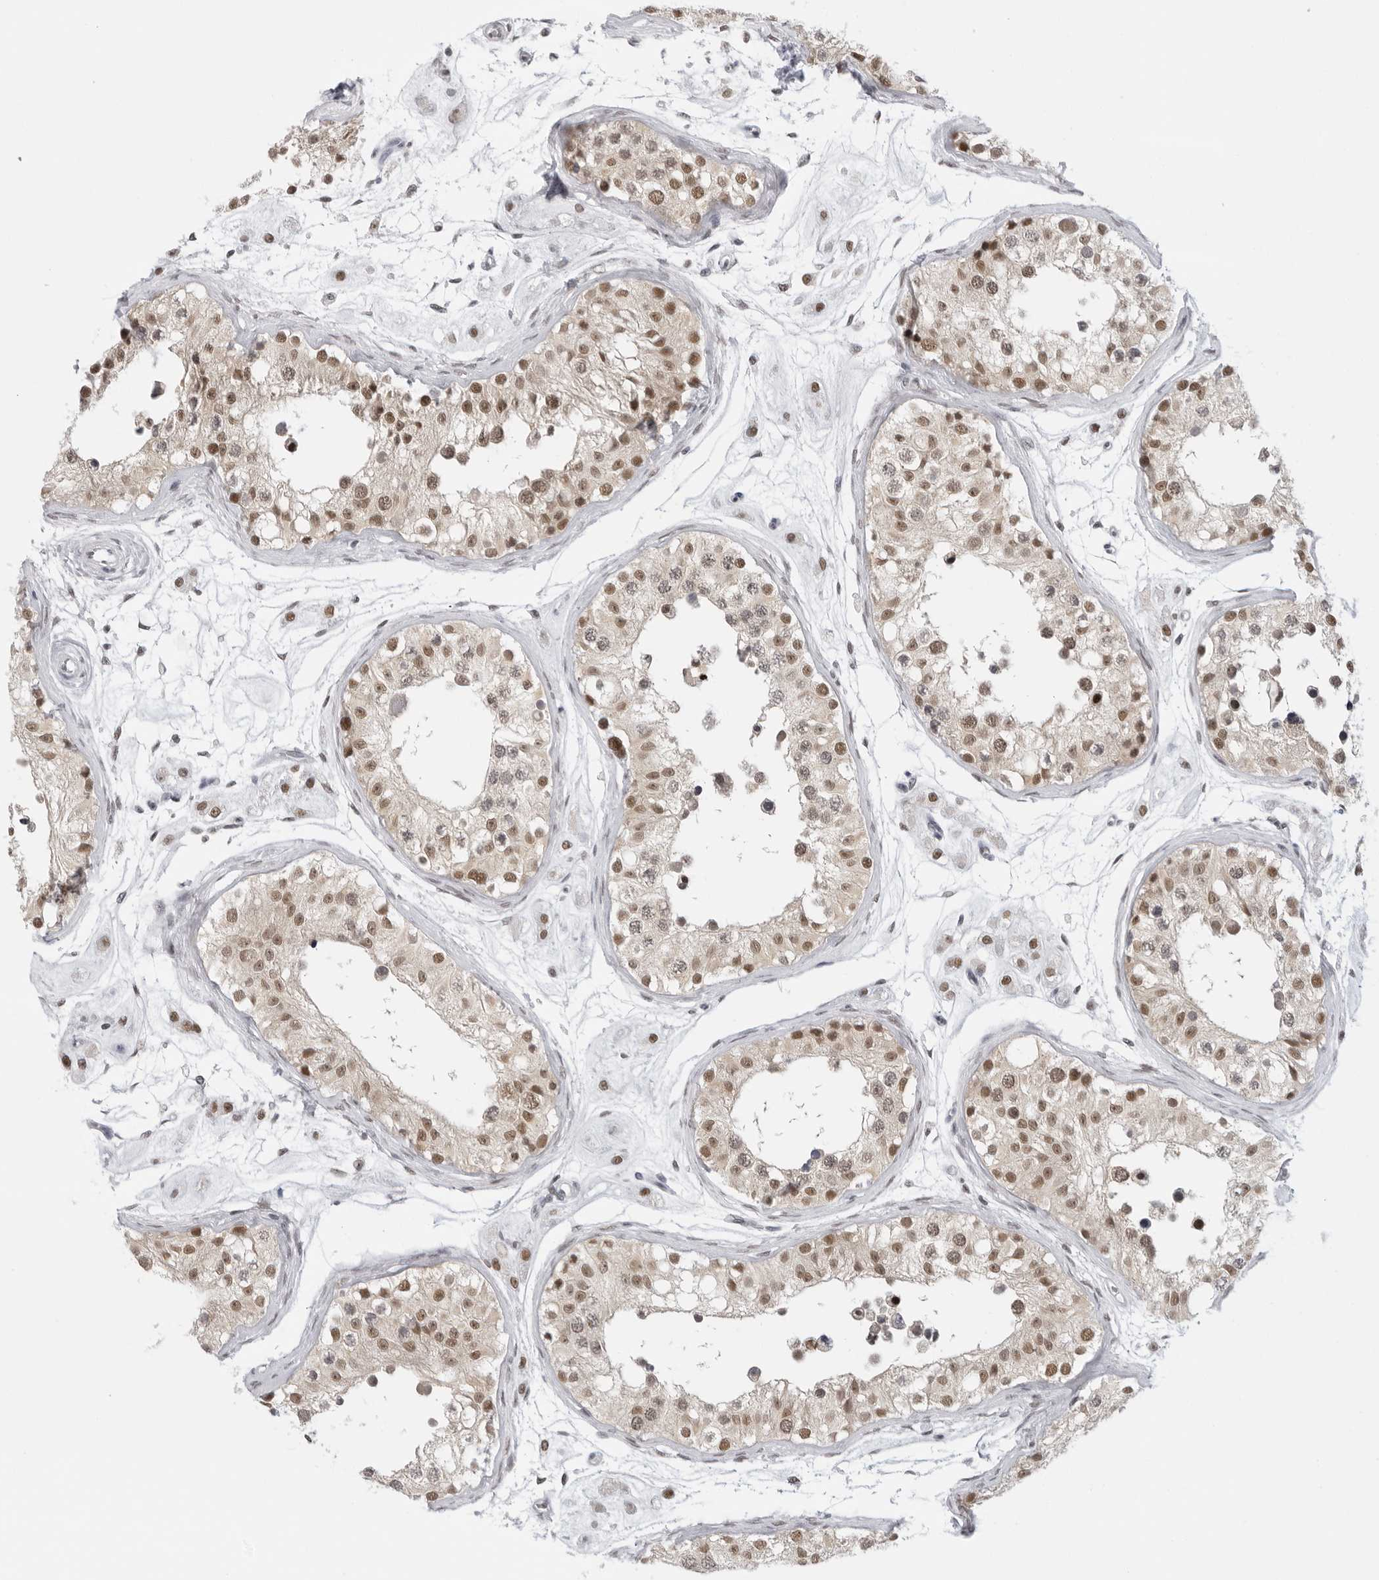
{"staining": {"intensity": "moderate", "quantity": ">75%", "location": "nuclear"}, "tissue": "testis", "cell_type": "Cells in seminiferous ducts", "image_type": "normal", "snomed": [{"axis": "morphology", "description": "Normal tissue, NOS"}, {"axis": "morphology", "description": "Adenocarcinoma, metastatic, NOS"}, {"axis": "topography", "description": "Testis"}], "caption": "The immunohistochemical stain labels moderate nuclear positivity in cells in seminiferous ducts of benign testis.", "gene": "RPA2", "patient": {"sex": "male", "age": 26}}